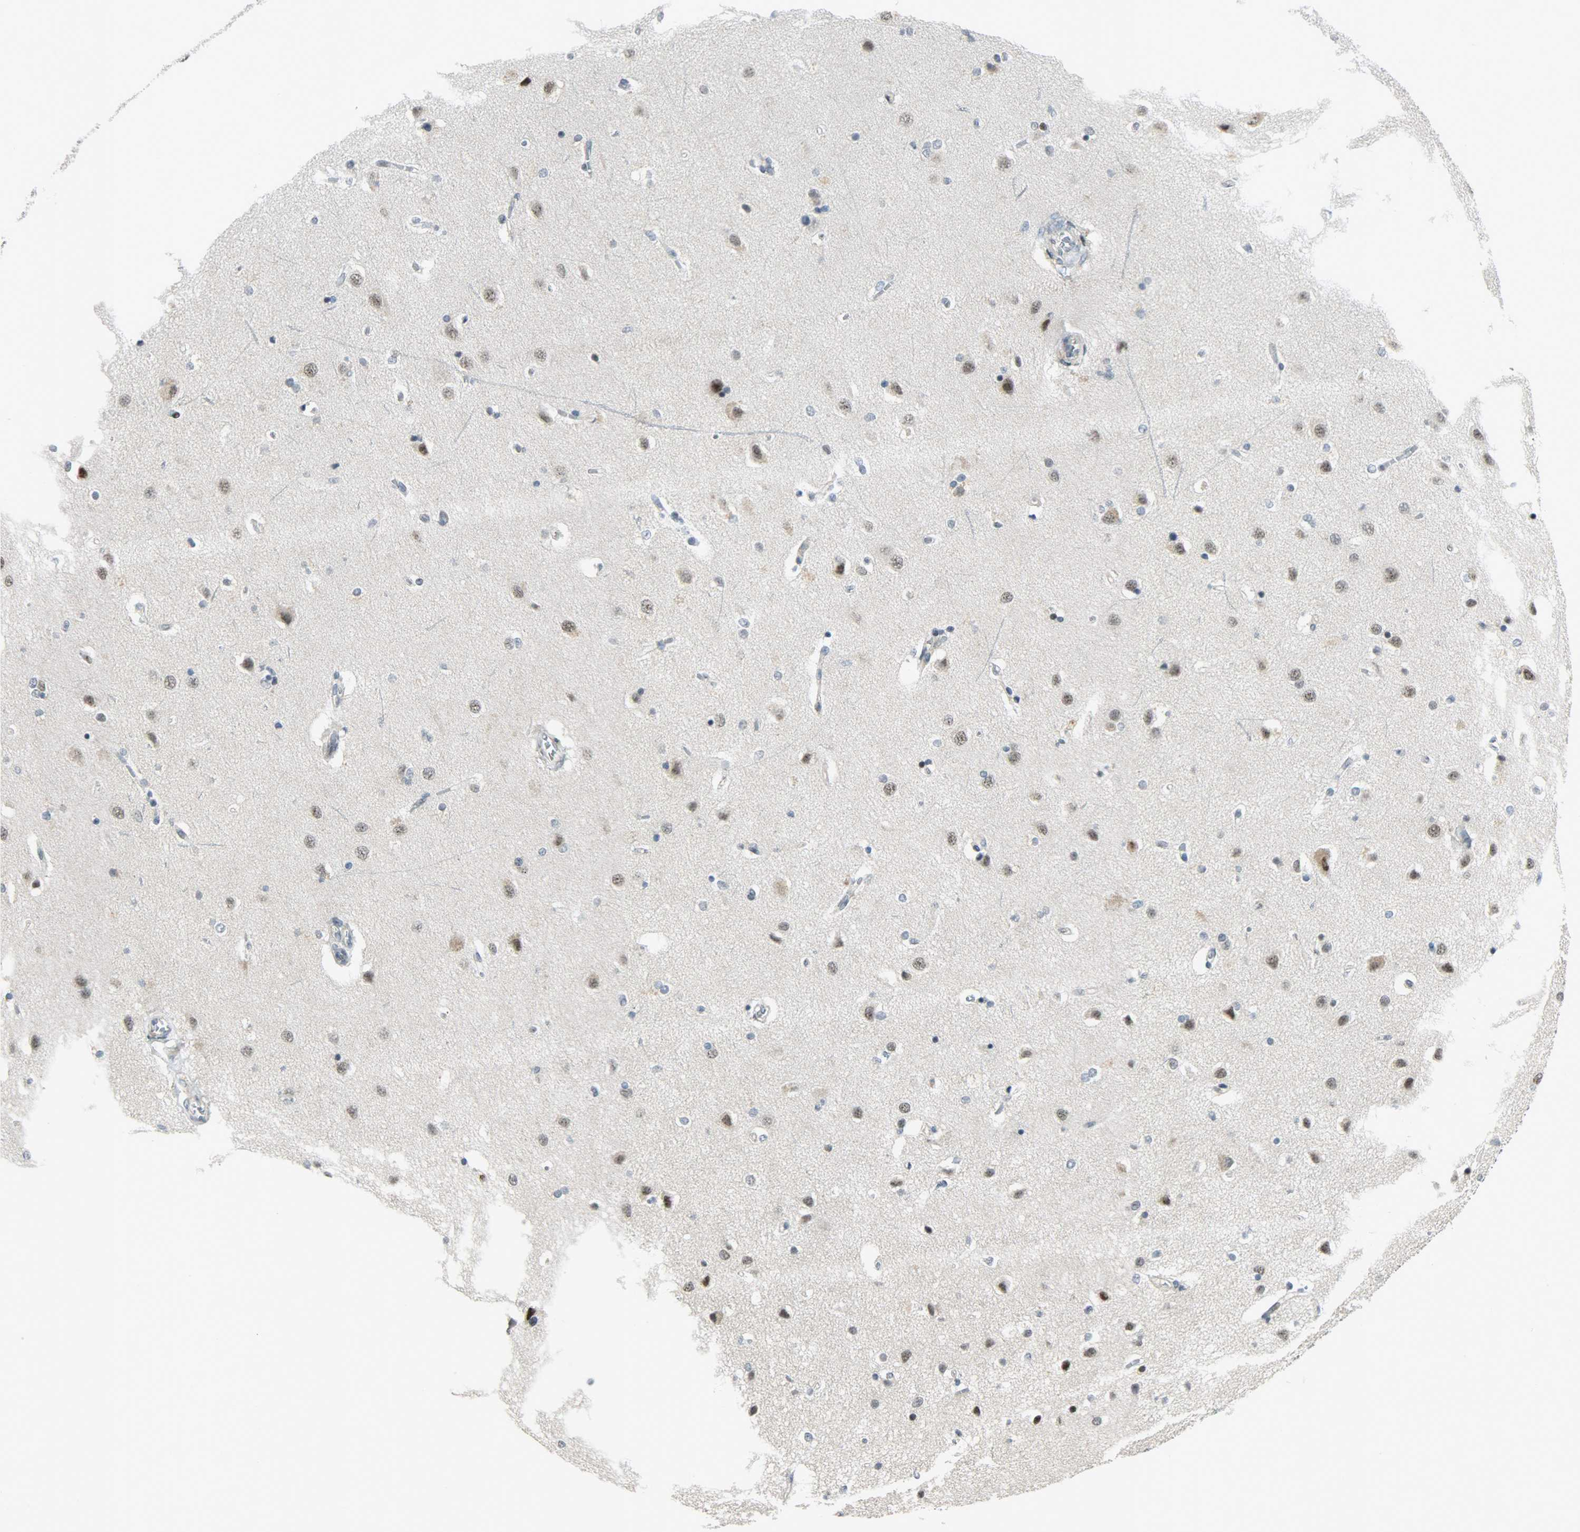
{"staining": {"intensity": "negative", "quantity": "none", "location": "none"}, "tissue": "cerebral cortex", "cell_type": "Endothelial cells", "image_type": "normal", "snomed": [{"axis": "morphology", "description": "Normal tissue, NOS"}, {"axis": "topography", "description": "Cerebral cortex"}], "caption": "Immunohistochemical staining of normal cerebral cortex exhibits no significant staining in endothelial cells. (Brightfield microscopy of DAB immunohistochemistry at high magnification).", "gene": "IL15", "patient": {"sex": "female", "age": 54}}